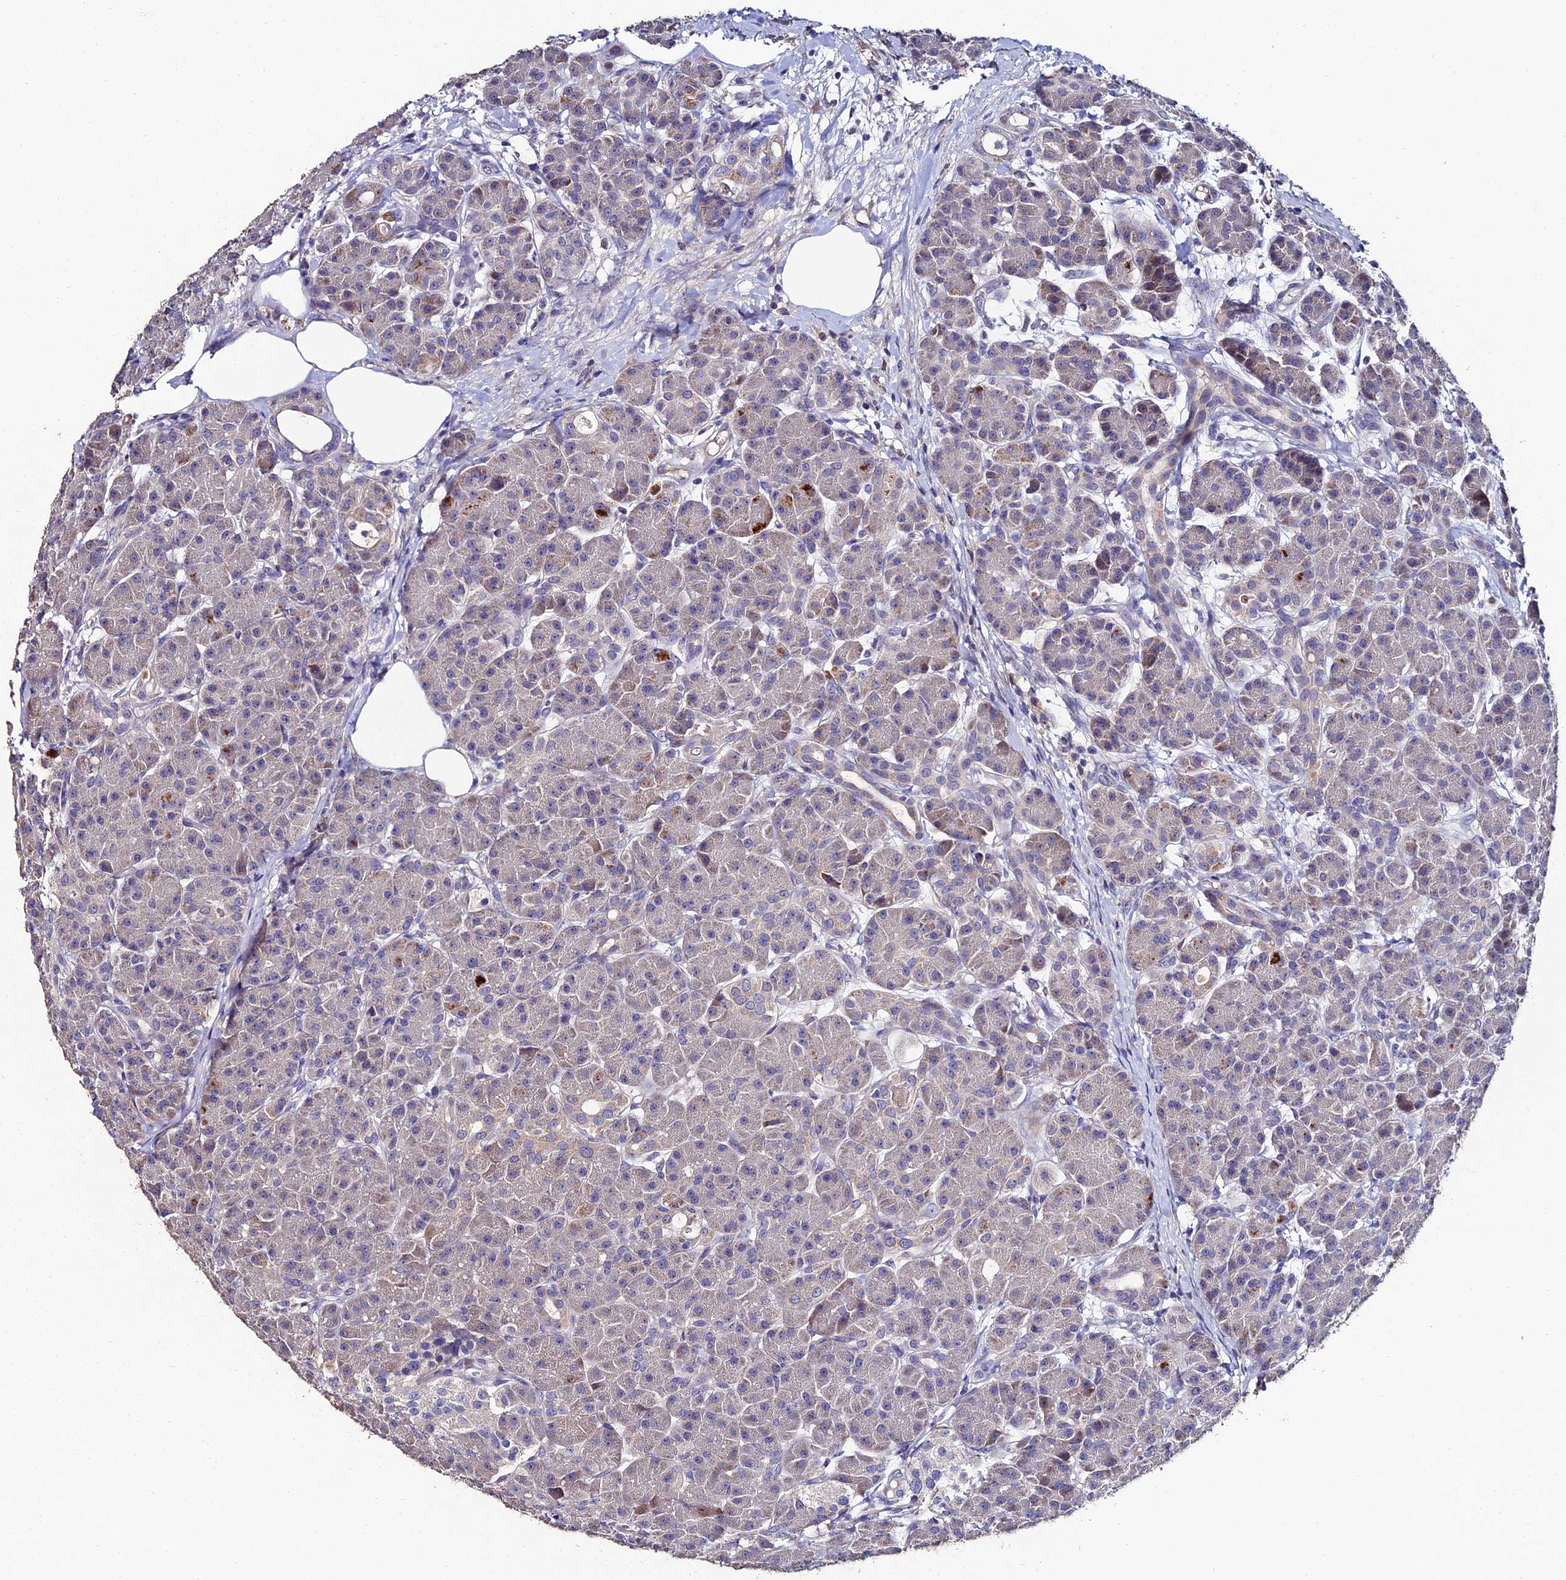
{"staining": {"intensity": "weak", "quantity": "<25%", "location": "cytoplasmic/membranous"}, "tissue": "pancreas", "cell_type": "Exocrine glandular cells", "image_type": "normal", "snomed": [{"axis": "morphology", "description": "Normal tissue, NOS"}, {"axis": "topography", "description": "Pancreas"}], "caption": "This is a histopathology image of immunohistochemistry staining of normal pancreas, which shows no positivity in exocrine glandular cells.", "gene": "ESRRG", "patient": {"sex": "male", "age": 63}}